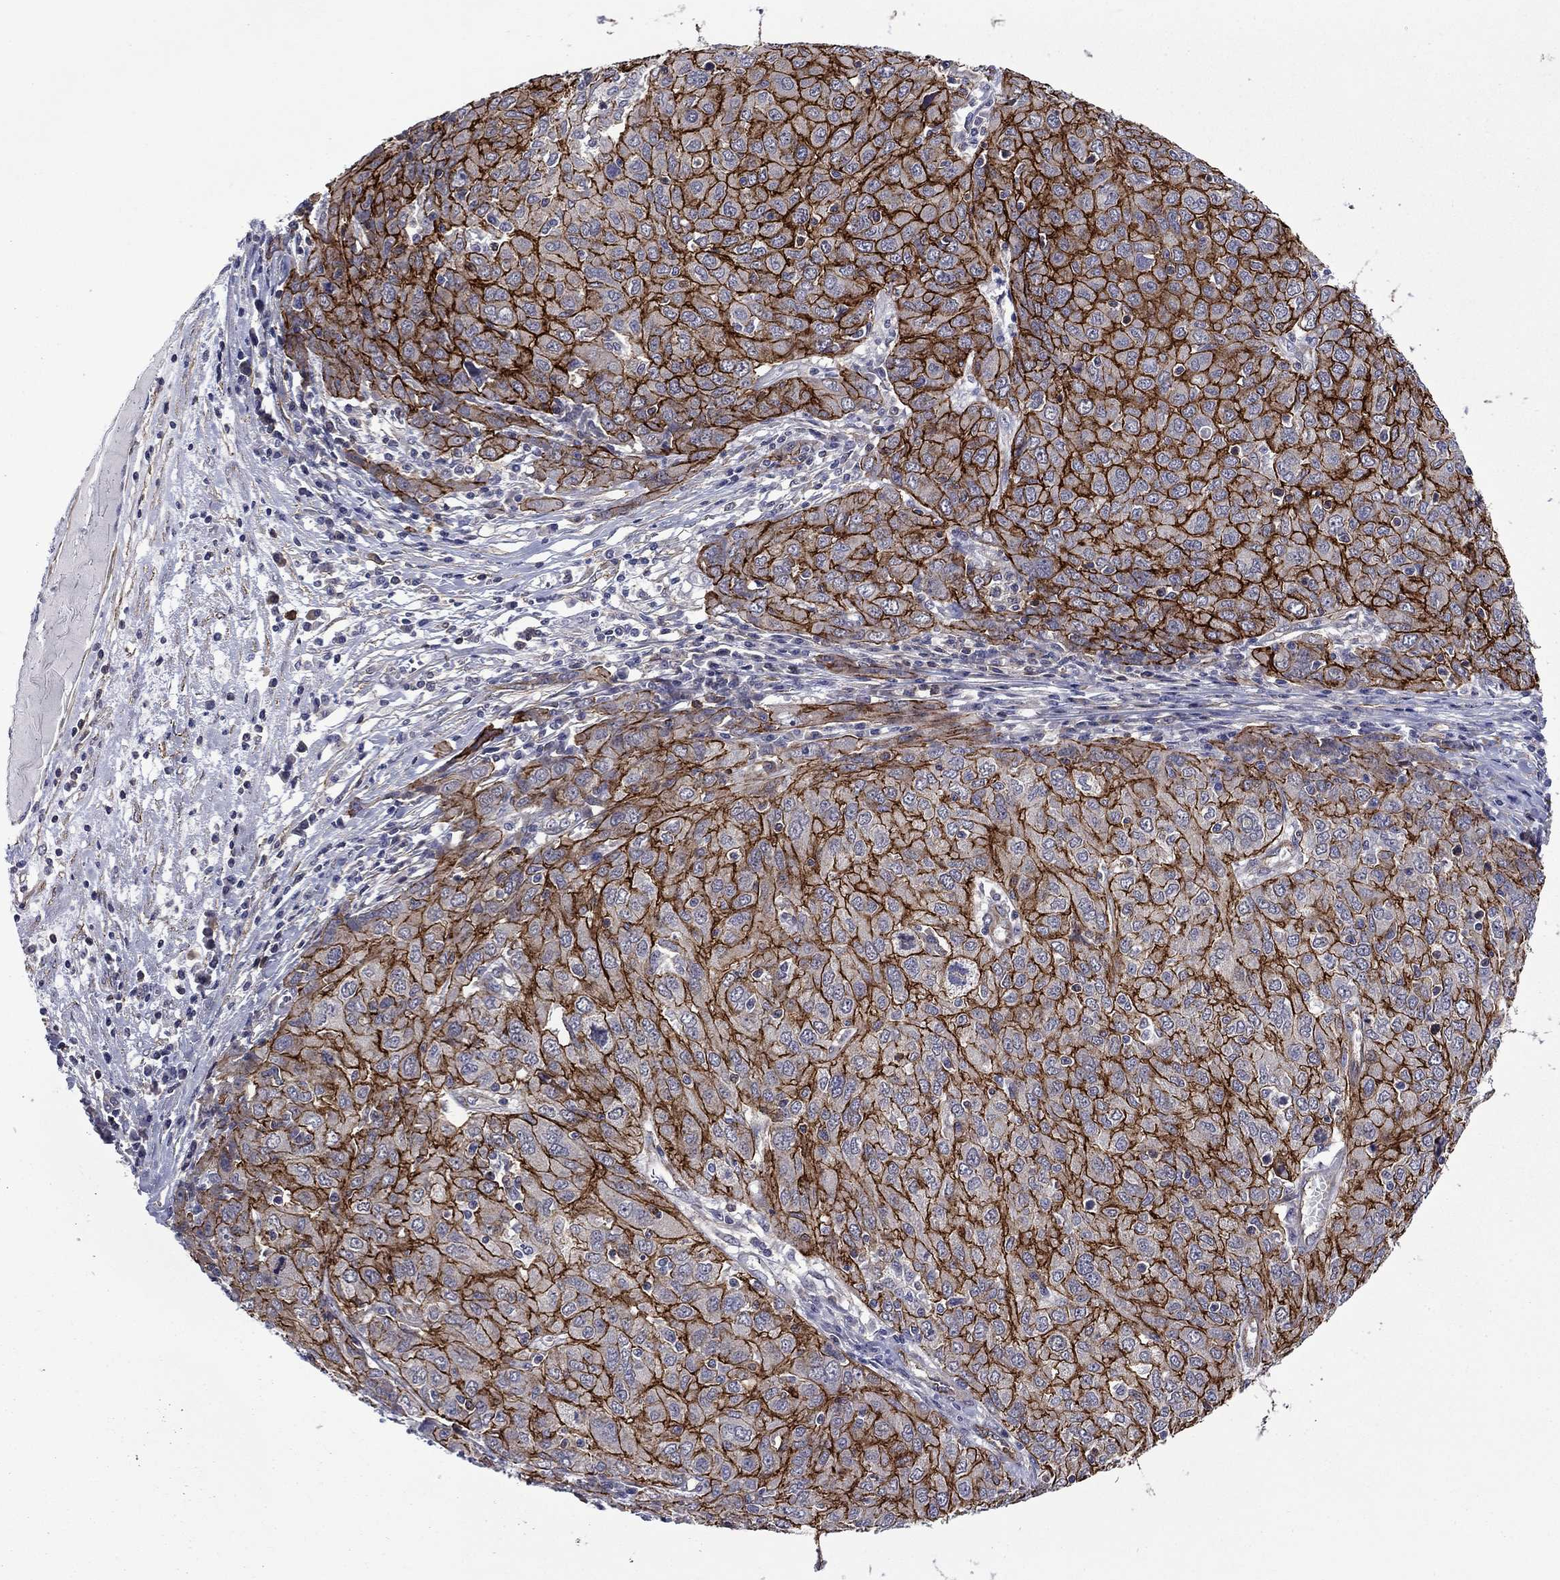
{"staining": {"intensity": "strong", "quantity": ">75%", "location": "cytoplasmic/membranous"}, "tissue": "ovarian cancer", "cell_type": "Tumor cells", "image_type": "cancer", "snomed": [{"axis": "morphology", "description": "Carcinoma, endometroid"}, {"axis": "topography", "description": "Ovary"}], "caption": "Ovarian endometroid carcinoma tissue shows strong cytoplasmic/membranous positivity in about >75% of tumor cells, visualized by immunohistochemistry.", "gene": "LMO7", "patient": {"sex": "female", "age": 50}}